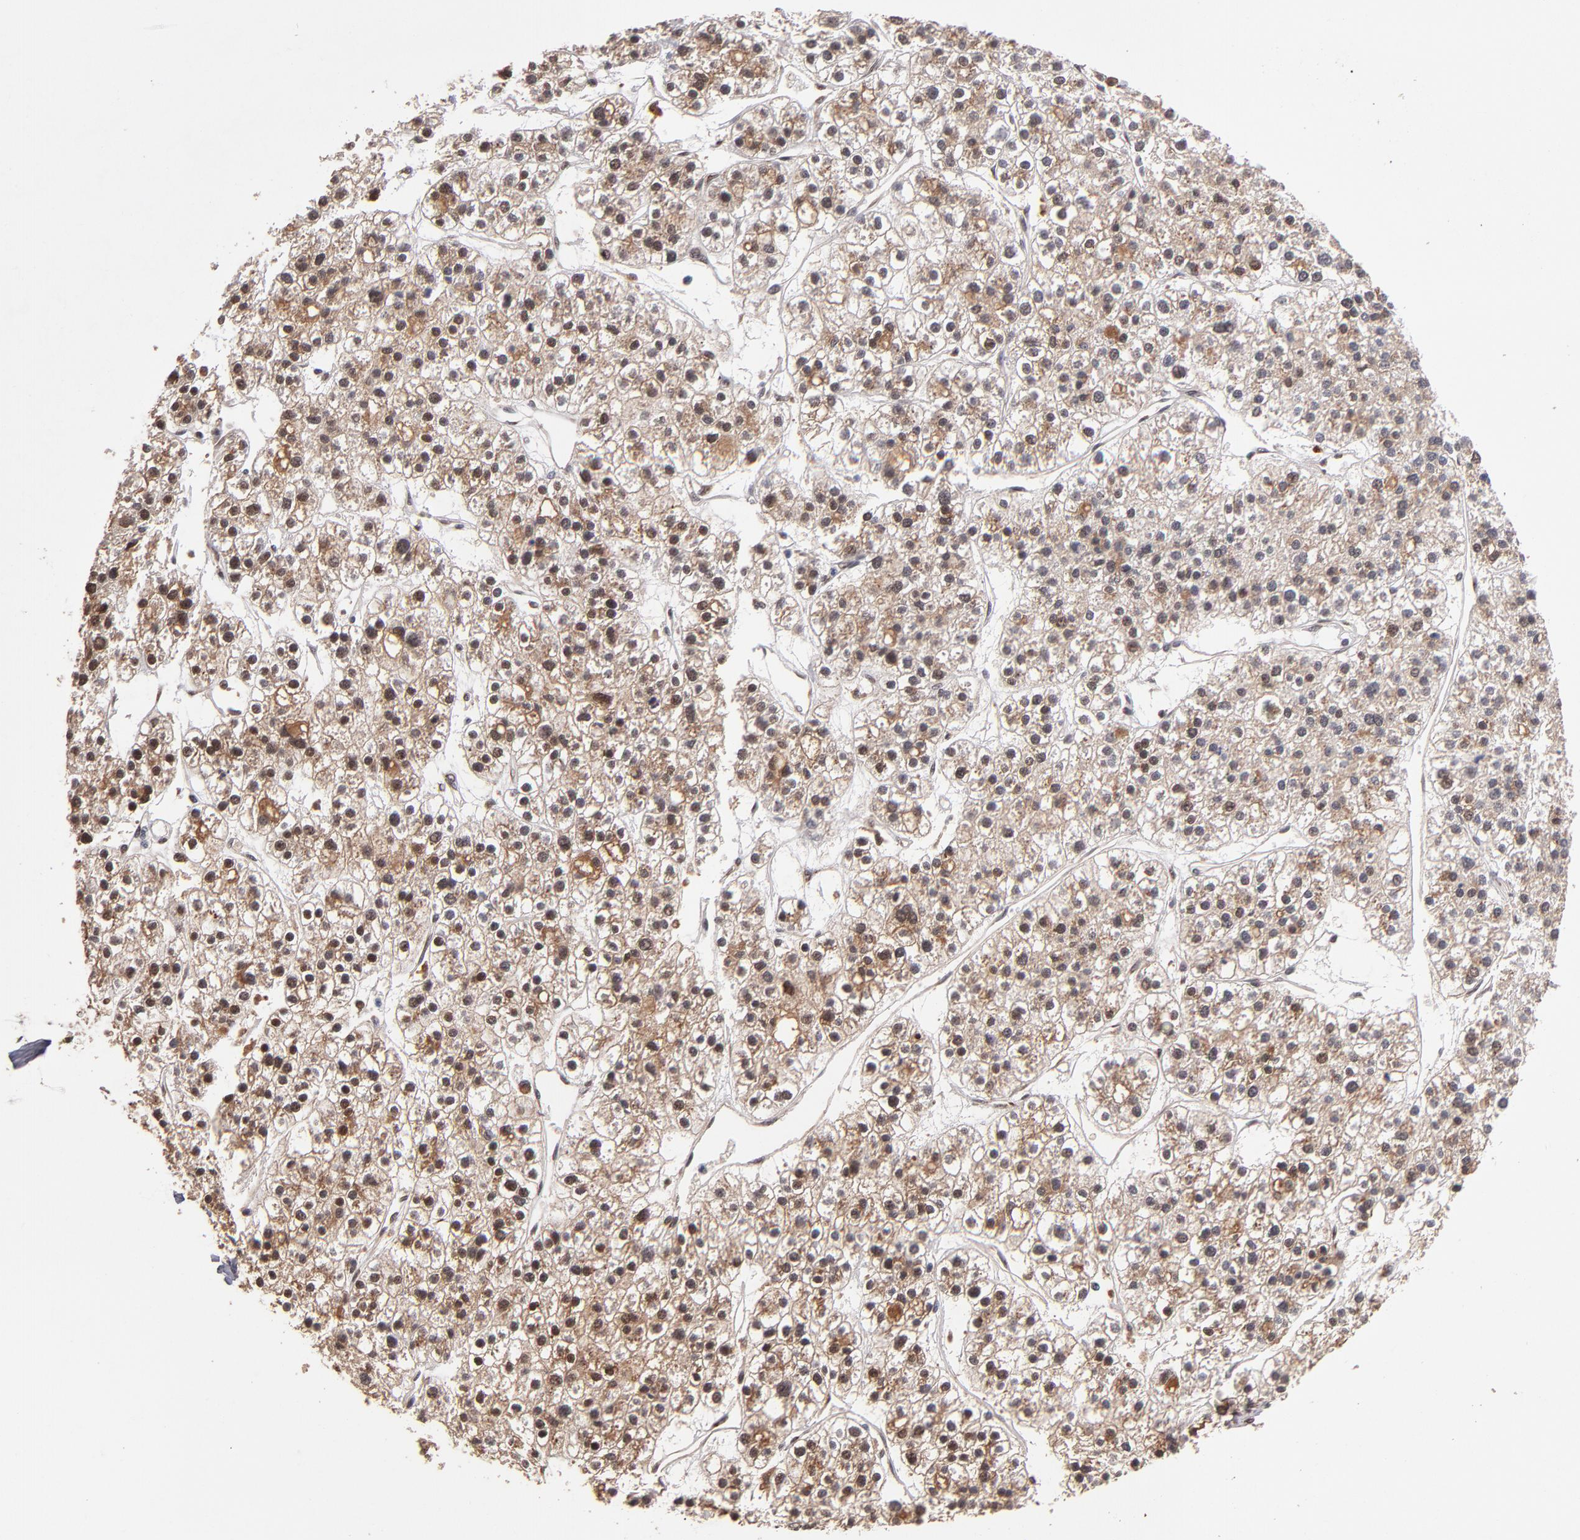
{"staining": {"intensity": "strong", "quantity": ">75%", "location": "cytoplasmic/membranous,nuclear"}, "tissue": "liver cancer", "cell_type": "Tumor cells", "image_type": "cancer", "snomed": [{"axis": "morphology", "description": "Carcinoma, Hepatocellular, NOS"}, {"axis": "topography", "description": "Liver"}], "caption": "Liver cancer (hepatocellular carcinoma) stained with a brown dye exhibits strong cytoplasmic/membranous and nuclear positive staining in about >75% of tumor cells.", "gene": "EAPP", "patient": {"sex": "female", "age": 85}}